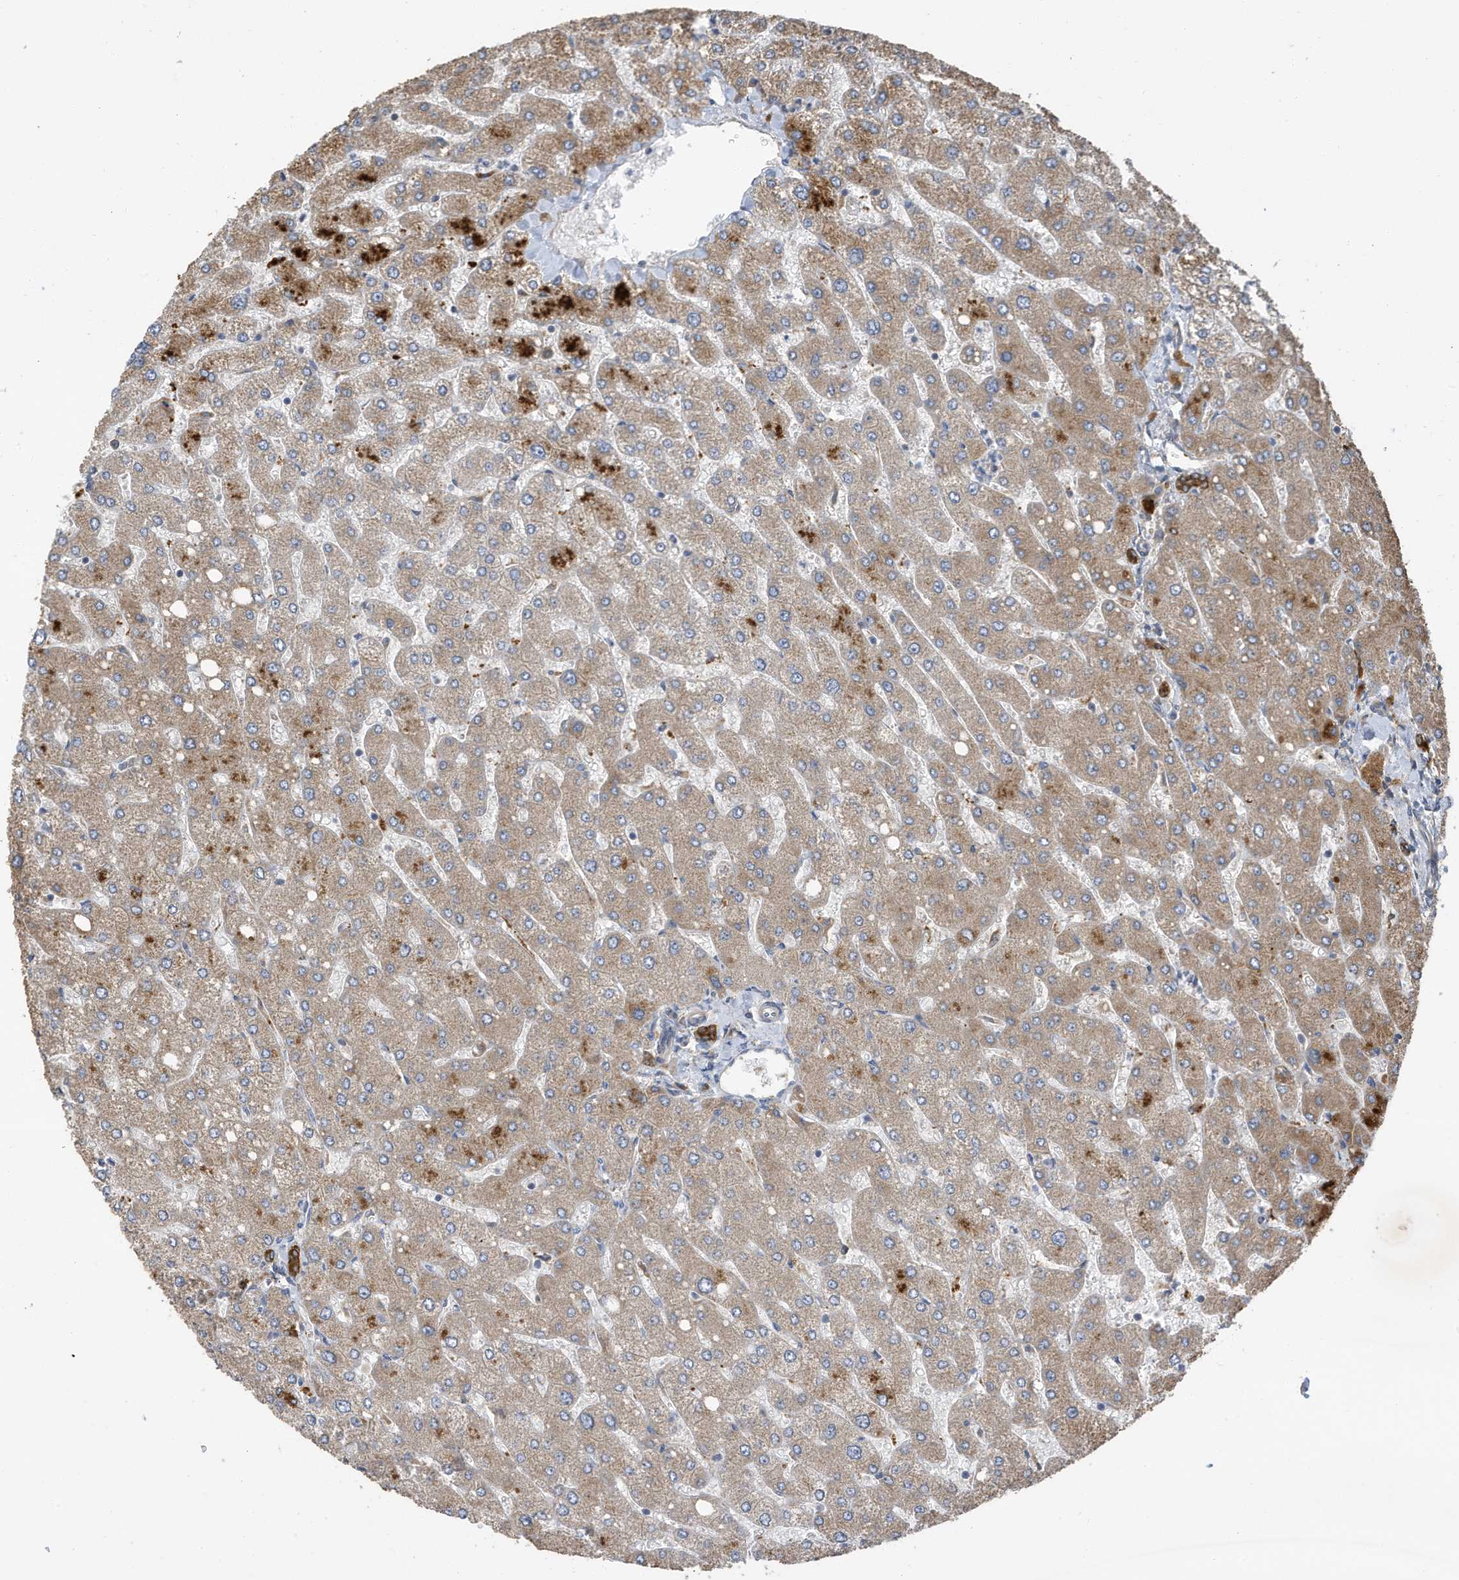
{"staining": {"intensity": "moderate", "quantity": ">75%", "location": "cytoplasmic/membranous"}, "tissue": "liver", "cell_type": "Cholangiocytes", "image_type": "normal", "snomed": [{"axis": "morphology", "description": "Normal tissue, NOS"}, {"axis": "topography", "description": "Liver"}], "caption": "Moderate cytoplasmic/membranous staining is appreciated in approximately >75% of cholangiocytes in benign liver.", "gene": "LAPTM4A", "patient": {"sex": "male", "age": 55}}